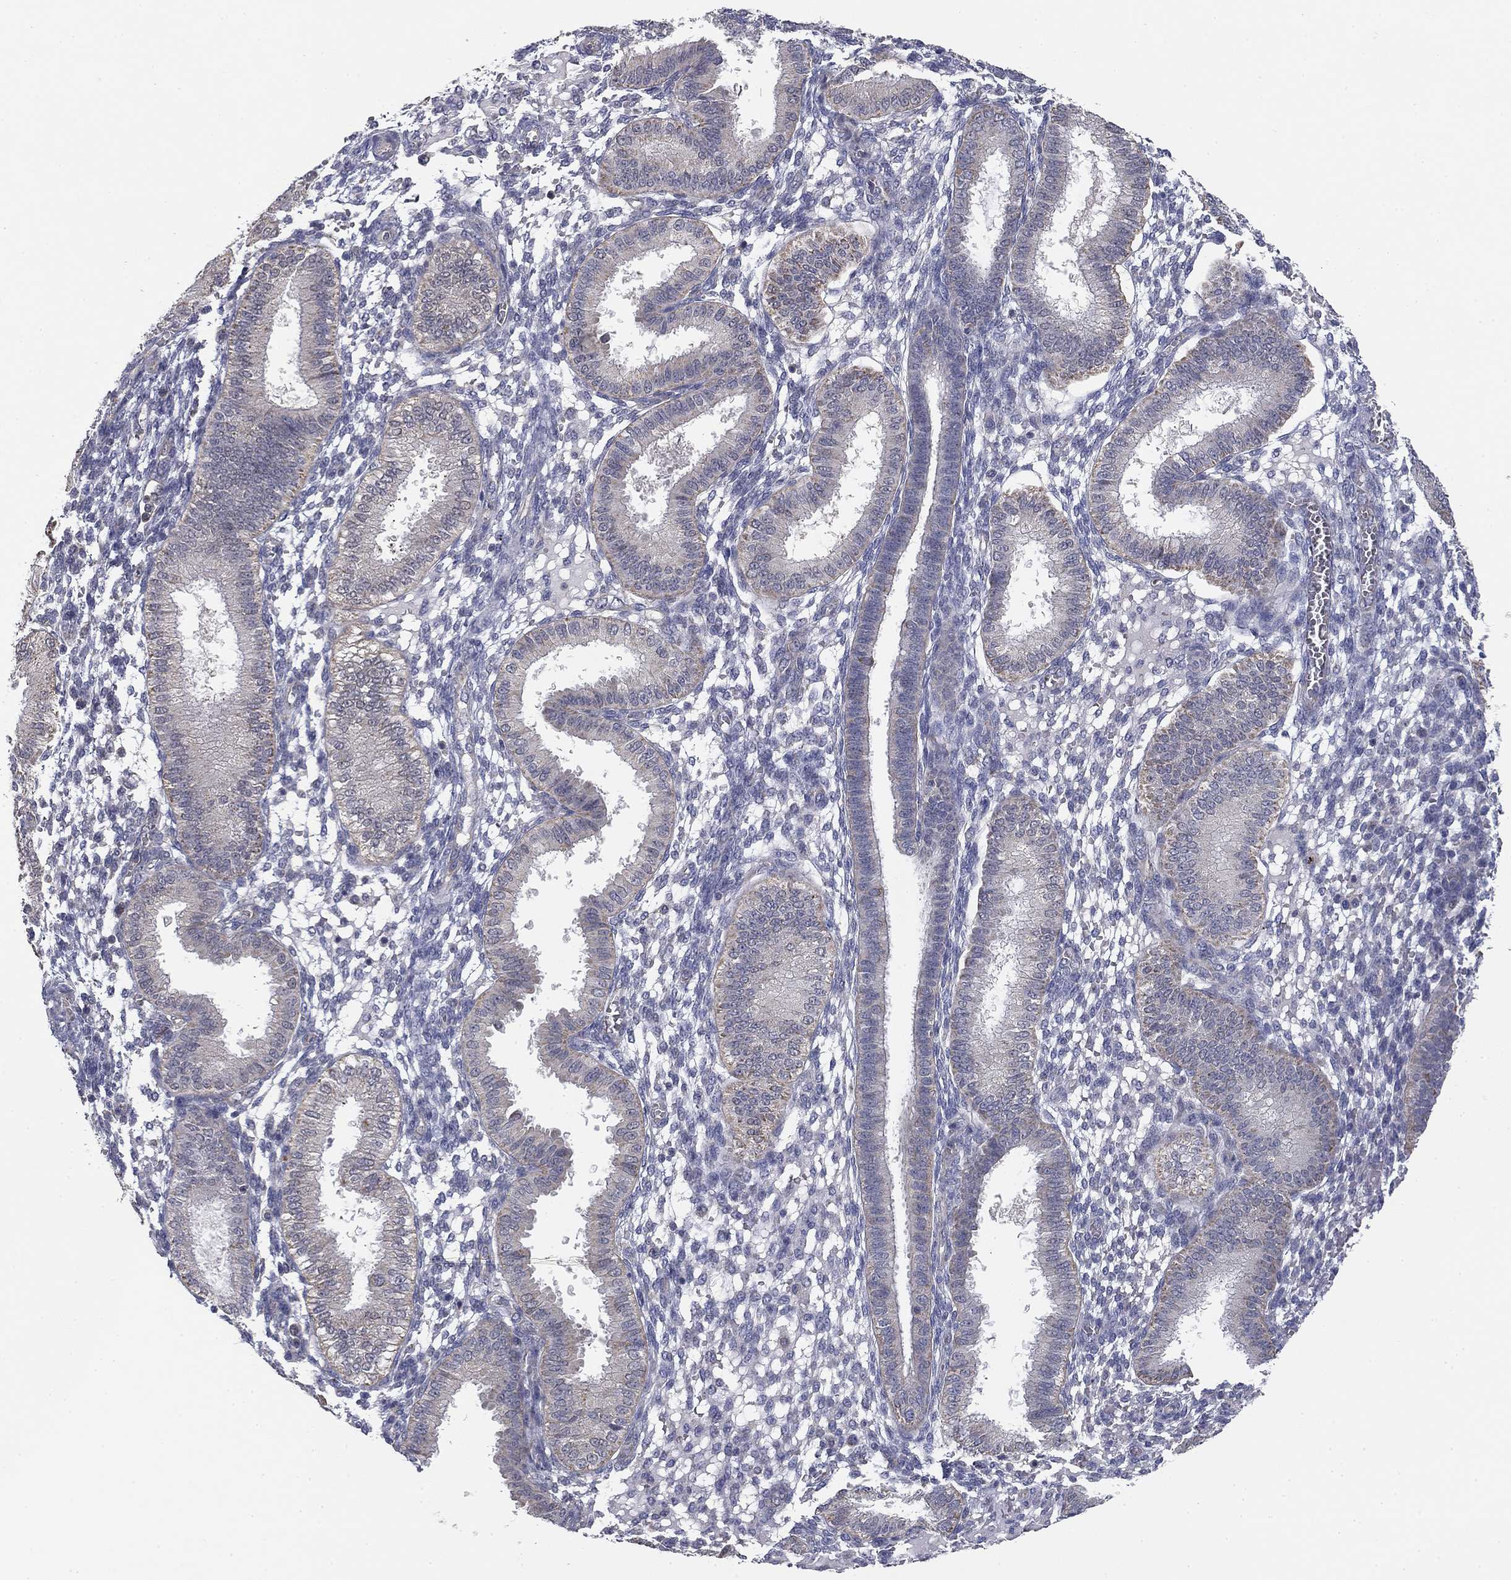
{"staining": {"intensity": "negative", "quantity": "none", "location": "none"}, "tissue": "endometrium", "cell_type": "Cells in endometrial stroma", "image_type": "normal", "snomed": [{"axis": "morphology", "description": "Normal tissue, NOS"}, {"axis": "topography", "description": "Endometrium"}], "caption": "A histopathology image of endometrium stained for a protein shows no brown staining in cells in endometrial stroma. The staining is performed using DAB (3,3'-diaminobenzidine) brown chromogen with nuclei counter-stained in using hematoxylin.", "gene": "SLC2A9", "patient": {"sex": "female", "age": 43}}